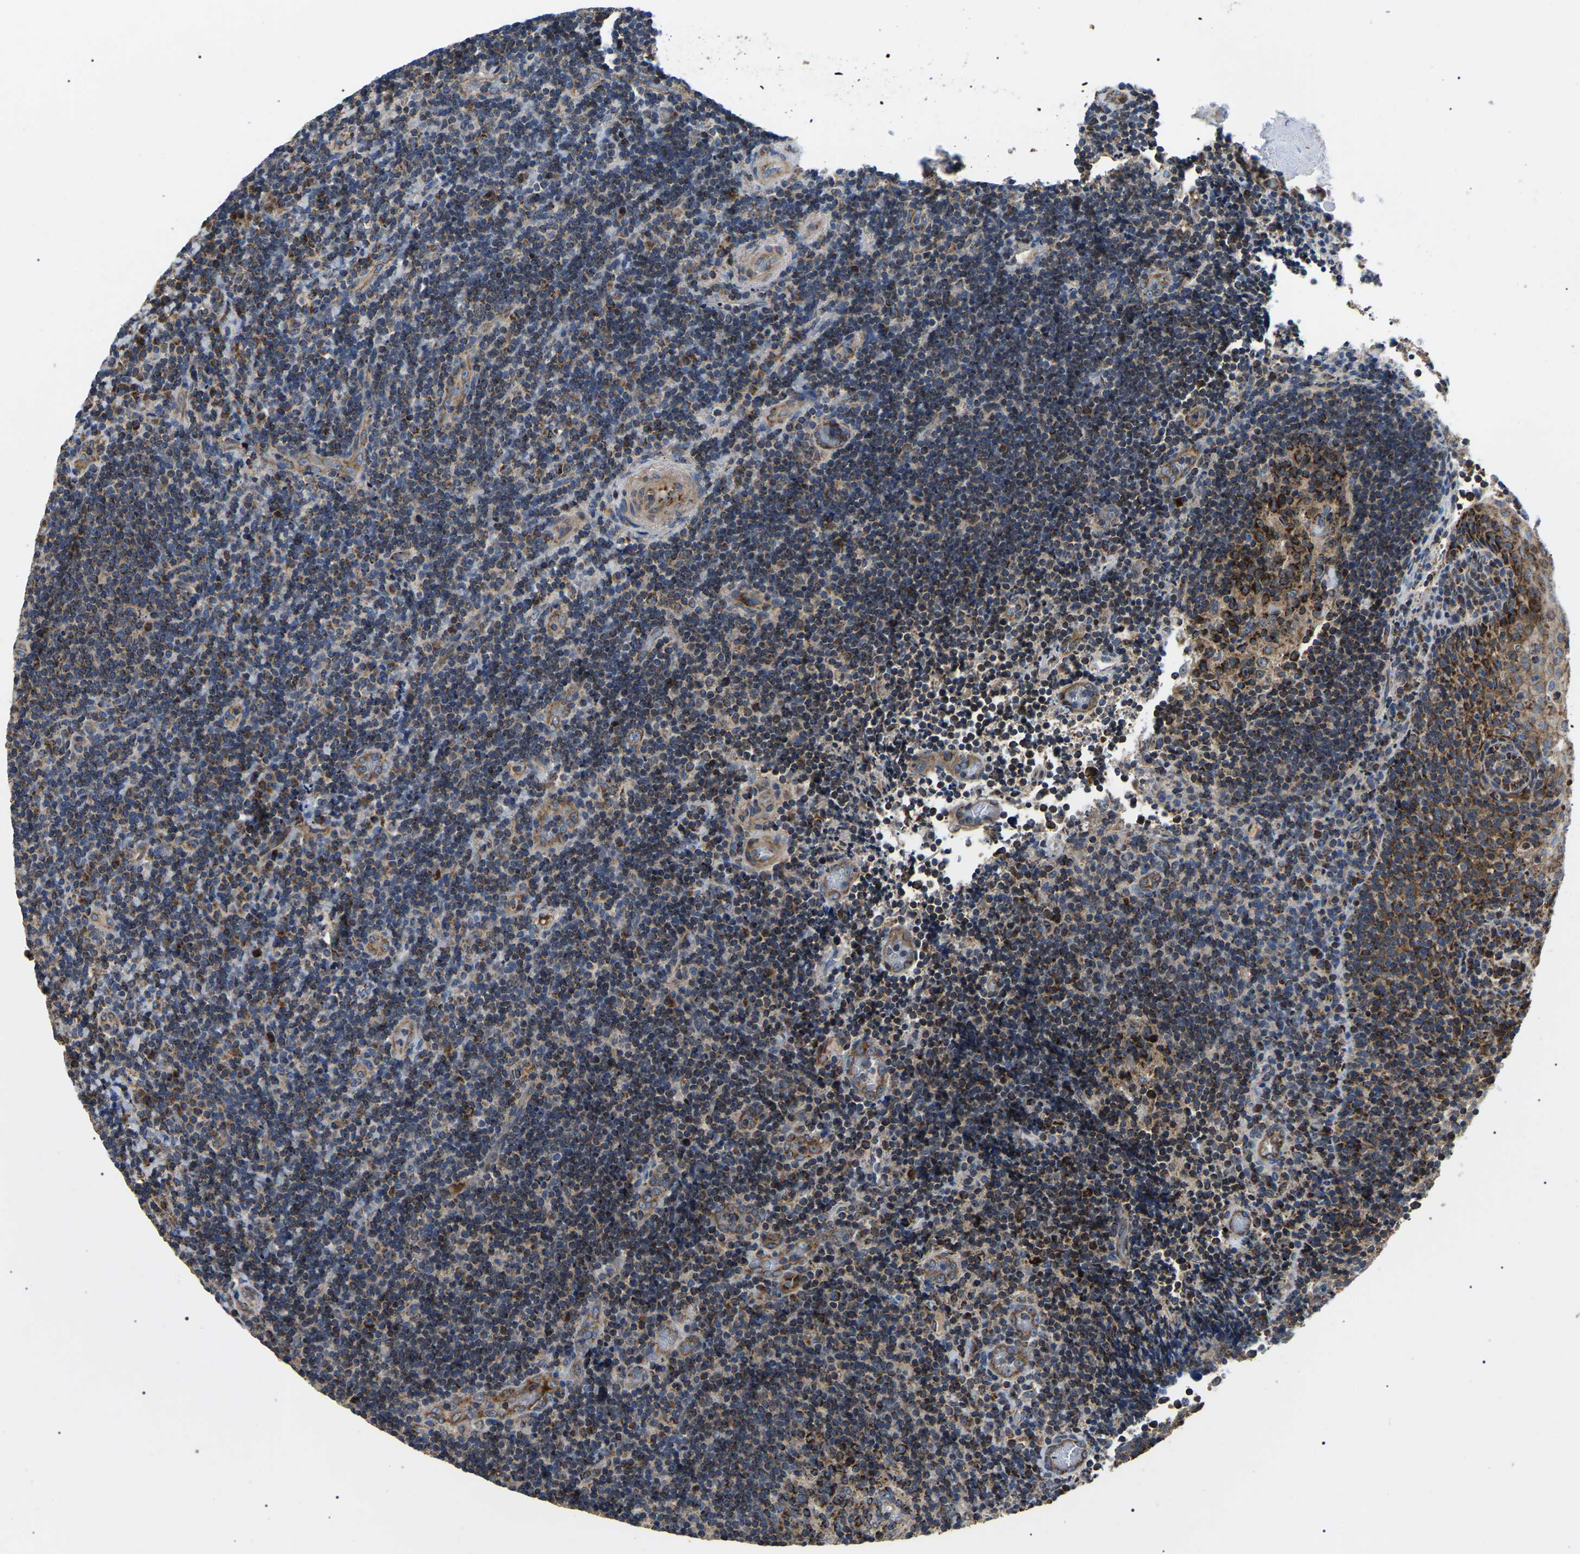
{"staining": {"intensity": "moderate", "quantity": ">75%", "location": "cytoplasmic/membranous"}, "tissue": "lymphoma", "cell_type": "Tumor cells", "image_type": "cancer", "snomed": [{"axis": "morphology", "description": "Malignant lymphoma, non-Hodgkin's type, High grade"}, {"axis": "topography", "description": "Tonsil"}], "caption": "IHC photomicrograph of human high-grade malignant lymphoma, non-Hodgkin's type stained for a protein (brown), which reveals medium levels of moderate cytoplasmic/membranous expression in approximately >75% of tumor cells.", "gene": "PPM1E", "patient": {"sex": "female", "age": 36}}